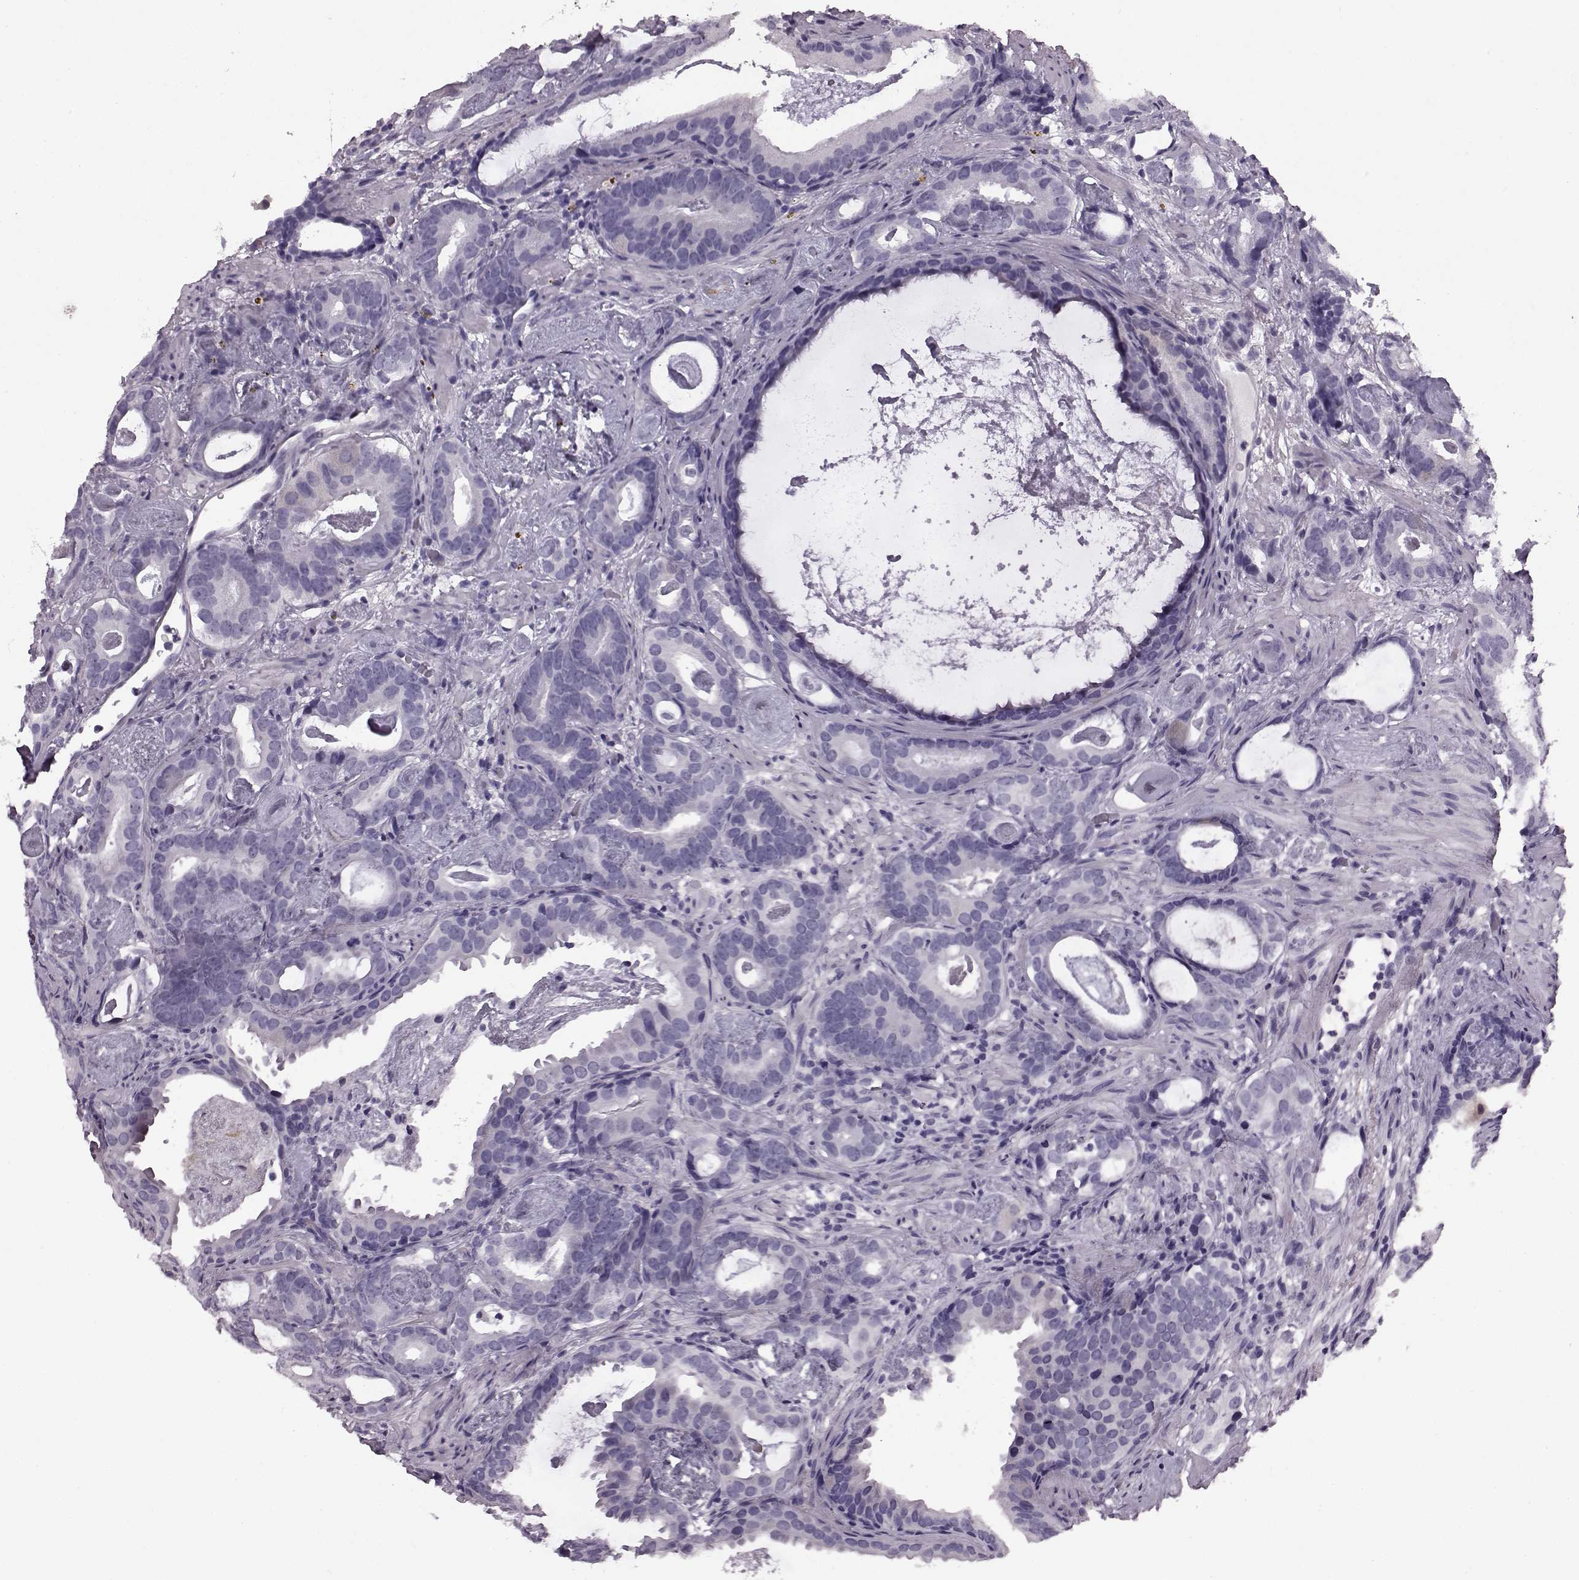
{"staining": {"intensity": "negative", "quantity": "none", "location": "none"}, "tissue": "prostate cancer", "cell_type": "Tumor cells", "image_type": "cancer", "snomed": [{"axis": "morphology", "description": "Adenocarcinoma, Low grade"}, {"axis": "topography", "description": "Prostate and seminal vesicle, NOS"}], "caption": "Protein analysis of prostate adenocarcinoma (low-grade) shows no significant positivity in tumor cells.", "gene": "AIPL1", "patient": {"sex": "male", "age": 71}}